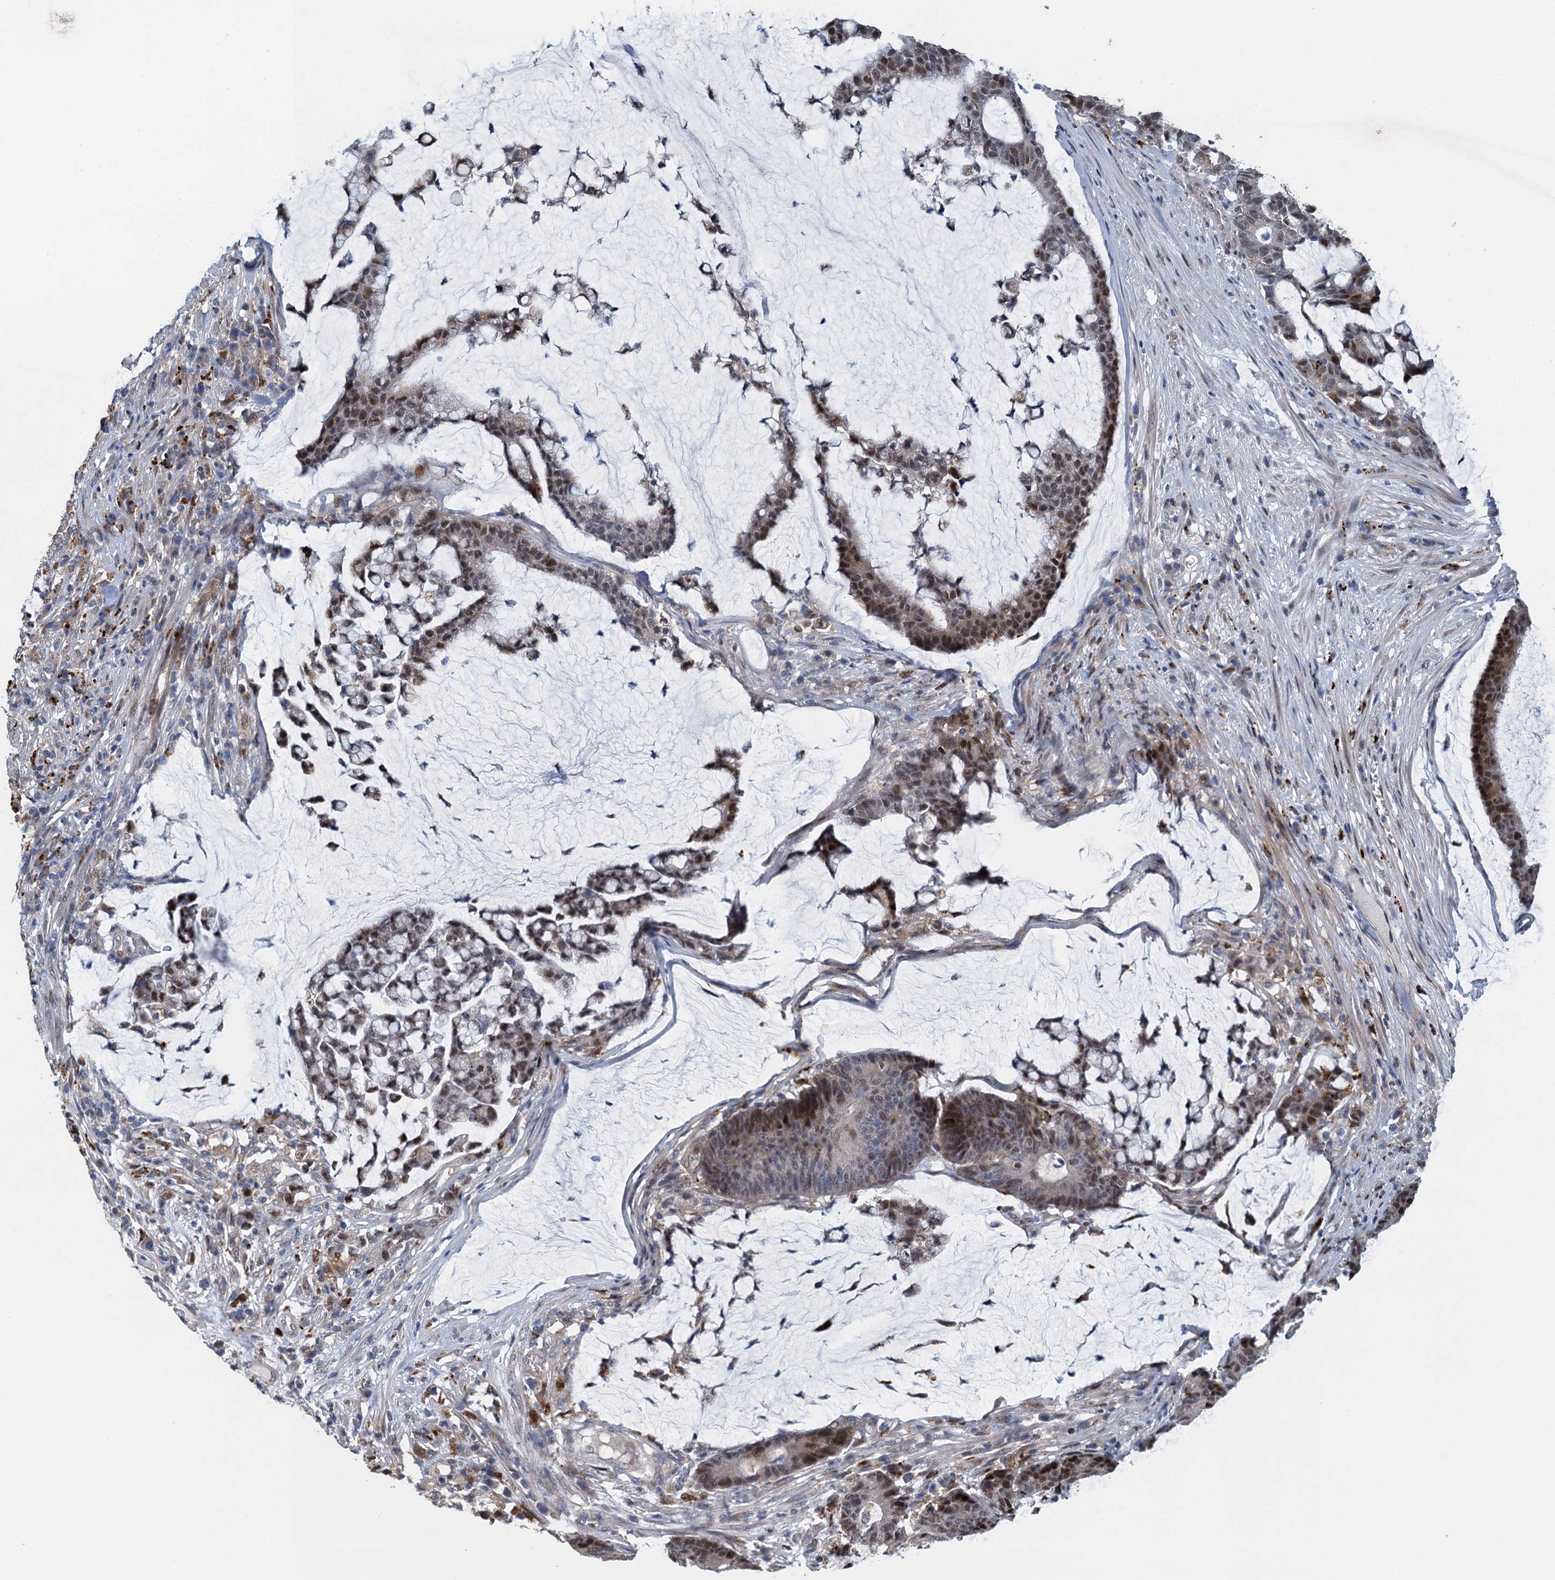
{"staining": {"intensity": "moderate", "quantity": "25%-75%", "location": "nuclear"}, "tissue": "colorectal cancer", "cell_type": "Tumor cells", "image_type": "cancer", "snomed": [{"axis": "morphology", "description": "Adenocarcinoma, NOS"}, {"axis": "topography", "description": "Colon"}], "caption": "This micrograph demonstrates immunohistochemistry staining of human colorectal adenocarcinoma, with medium moderate nuclear positivity in approximately 25%-75% of tumor cells.", "gene": "AGRN", "patient": {"sex": "female", "age": 84}}